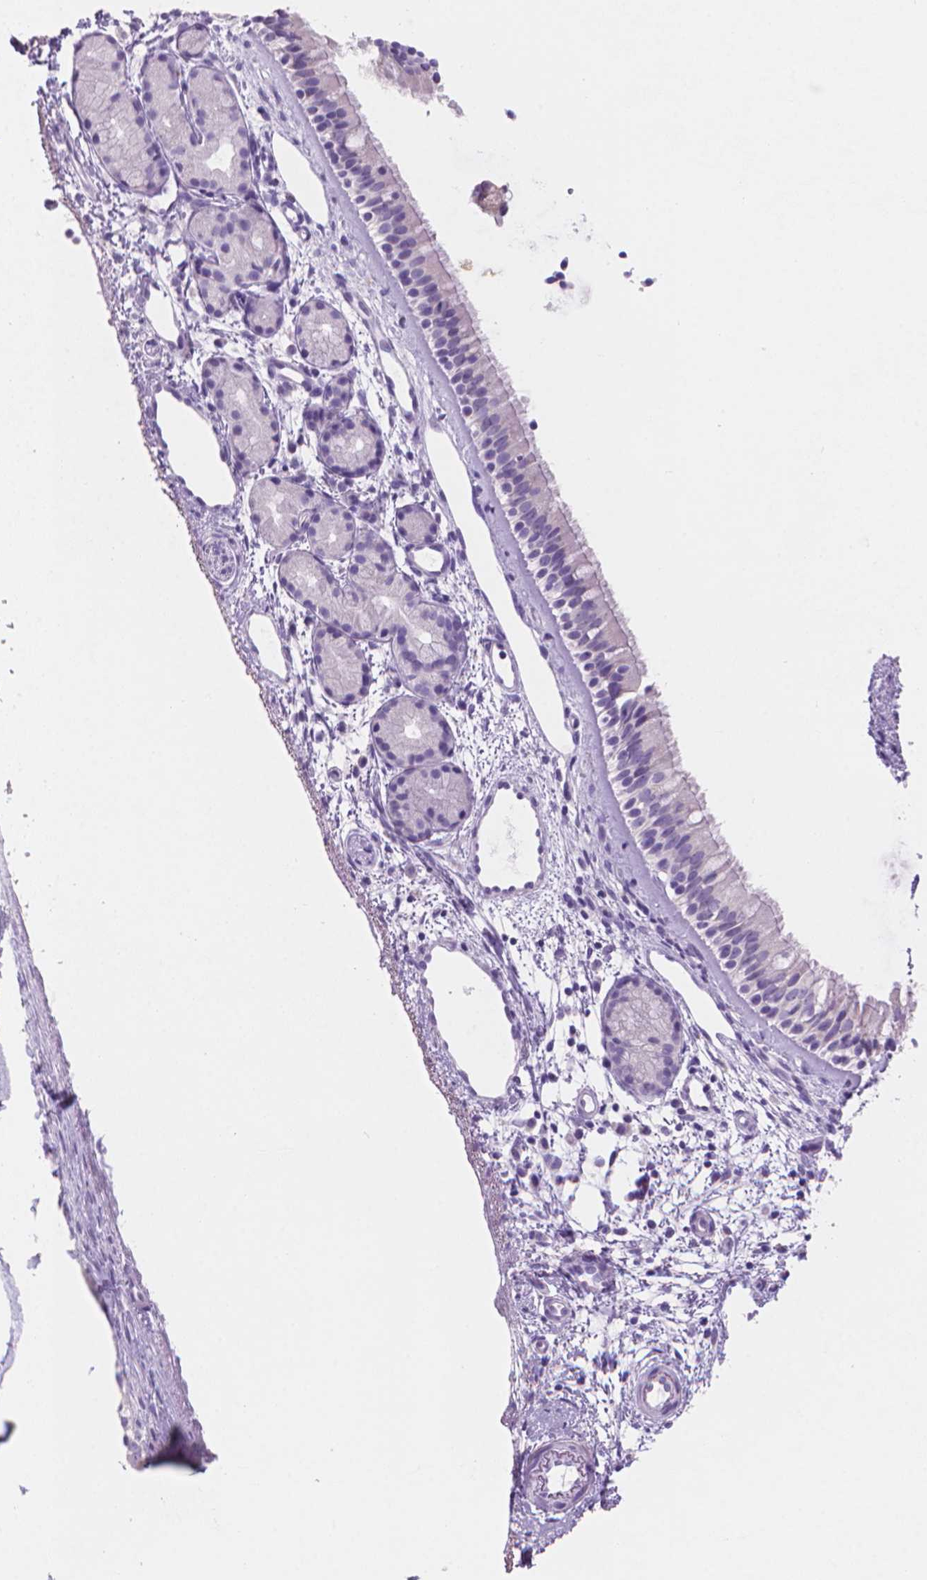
{"staining": {"intensity": "negative", "quantity": "none", "location": "none"}, "tissue": "nasopharynx", "cell_type": "Respiratory epithelial cells", "image_type": "normal", "snomed": [{"axis": "morphology", "description": "Normal tissue, NOS"}, {"axis": "topography", "description": "Nasopharynx"}], "caption": "Immunohistochemistry (IHC) micrograph of normal nasopharynx: human nasopharynx stained with DAB (3,3'-diaminobenzidine) exhibits no significant protein positivity in respiratory epithelial cells. (Brightfield microscopy of DAB immunohistochemistry at high magnification).", "gene": "ENSG00000187186", "patient": {"sex": "female", "age": 52}}